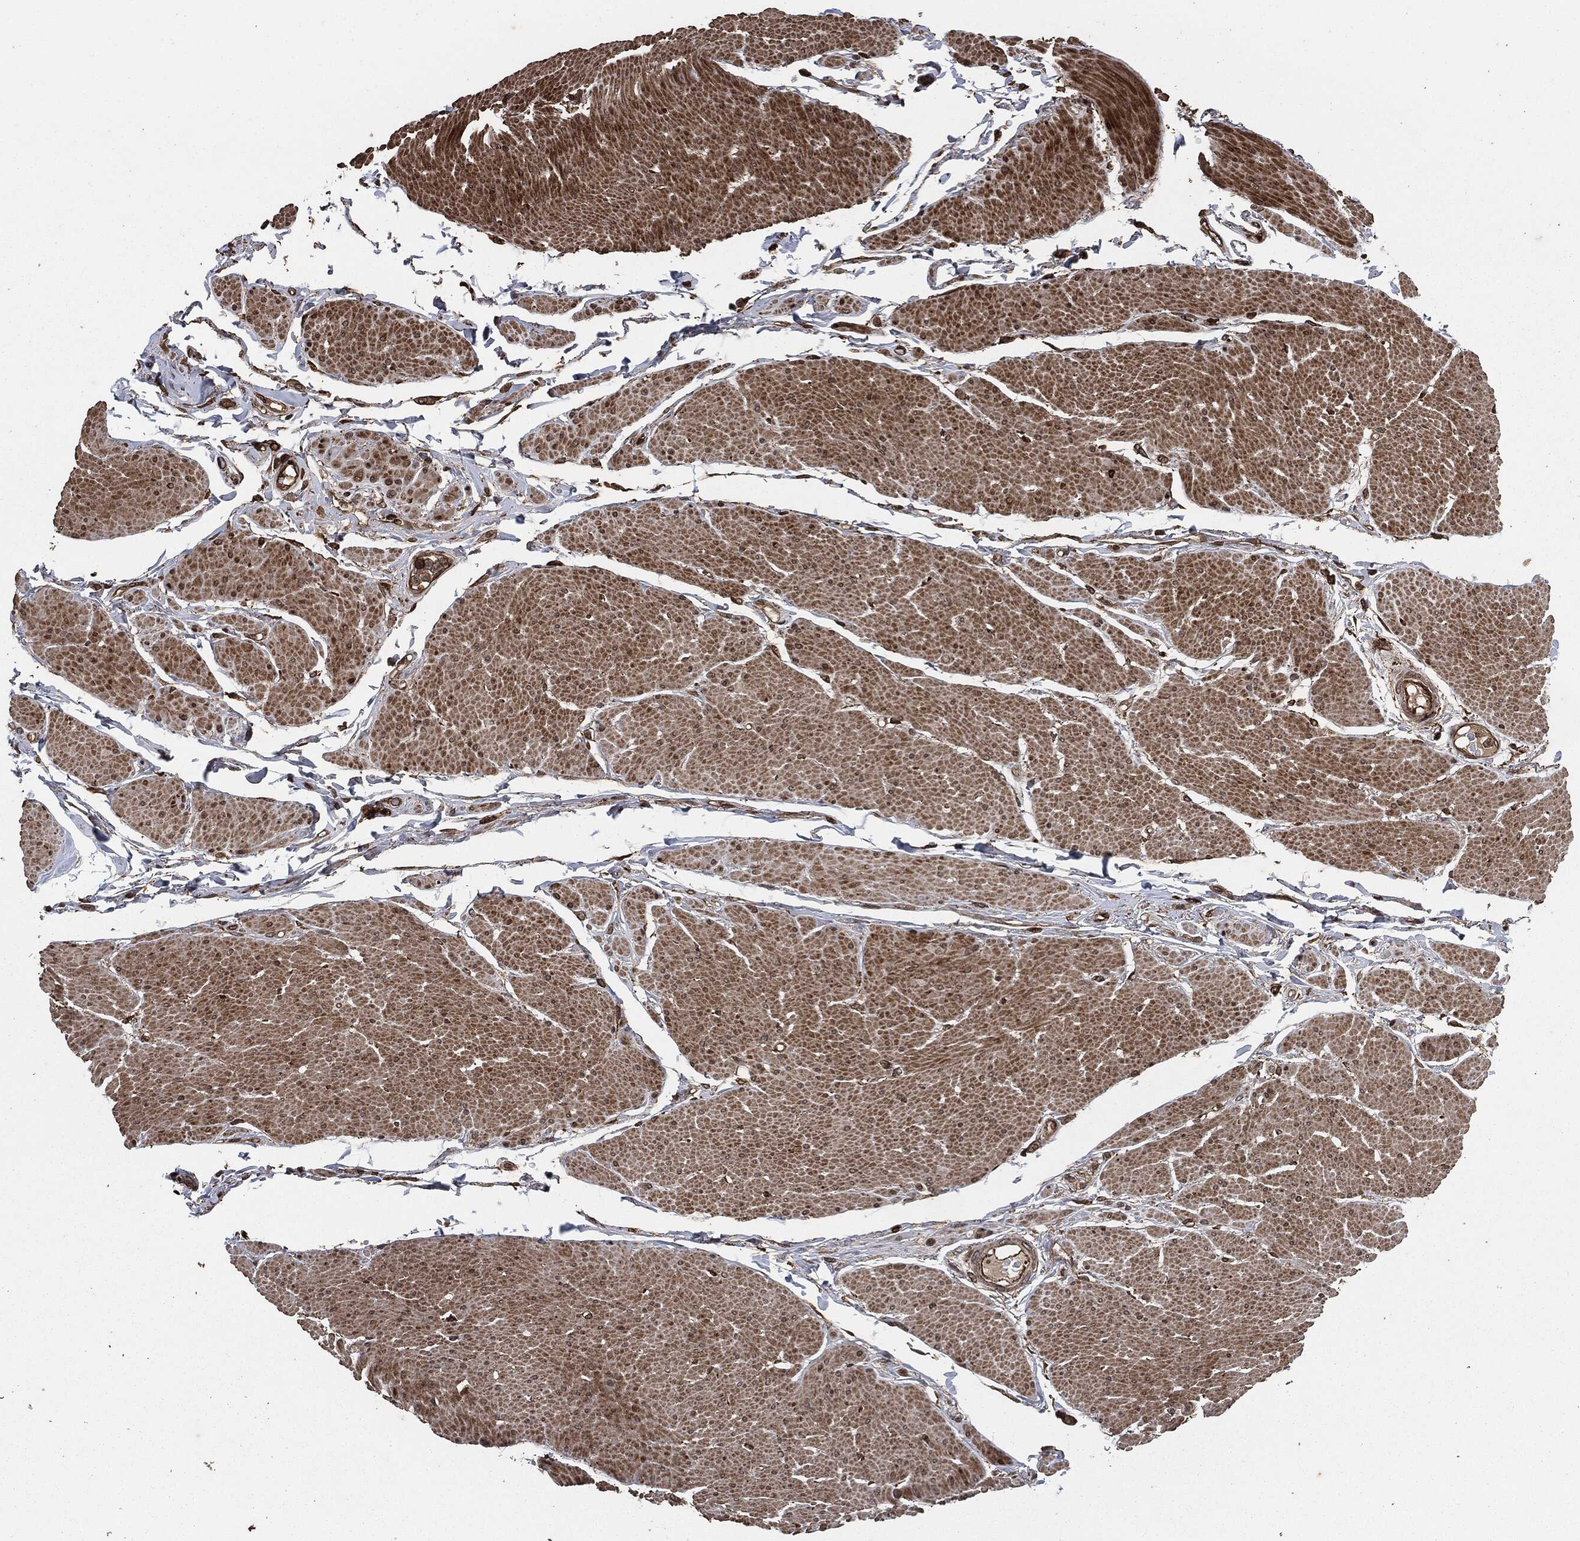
{"staining": {"intensity": "moderate", "quantity": "25%-75%", "location": "cytoplasmic/membranous"}, "tissue": "smooth muscle", "cell_type": "Smooth muscle cells", "image_type": "normal", "snomed": [{"axis": "morphology", "description": "Normal tissue, NOS"}, {"axis": "topography", "description": "Smooth muscle"}, {"axis": "topography", "description": "Anal"}], "caption": "Smooth muscle stained with a brown dye exhibits moderate cytoplasmic/membranous positive staining in about 25%-75% of smooth muscle cells.", "gene": "IFIT1", "patient": {"sex": "male", "age": 83}}